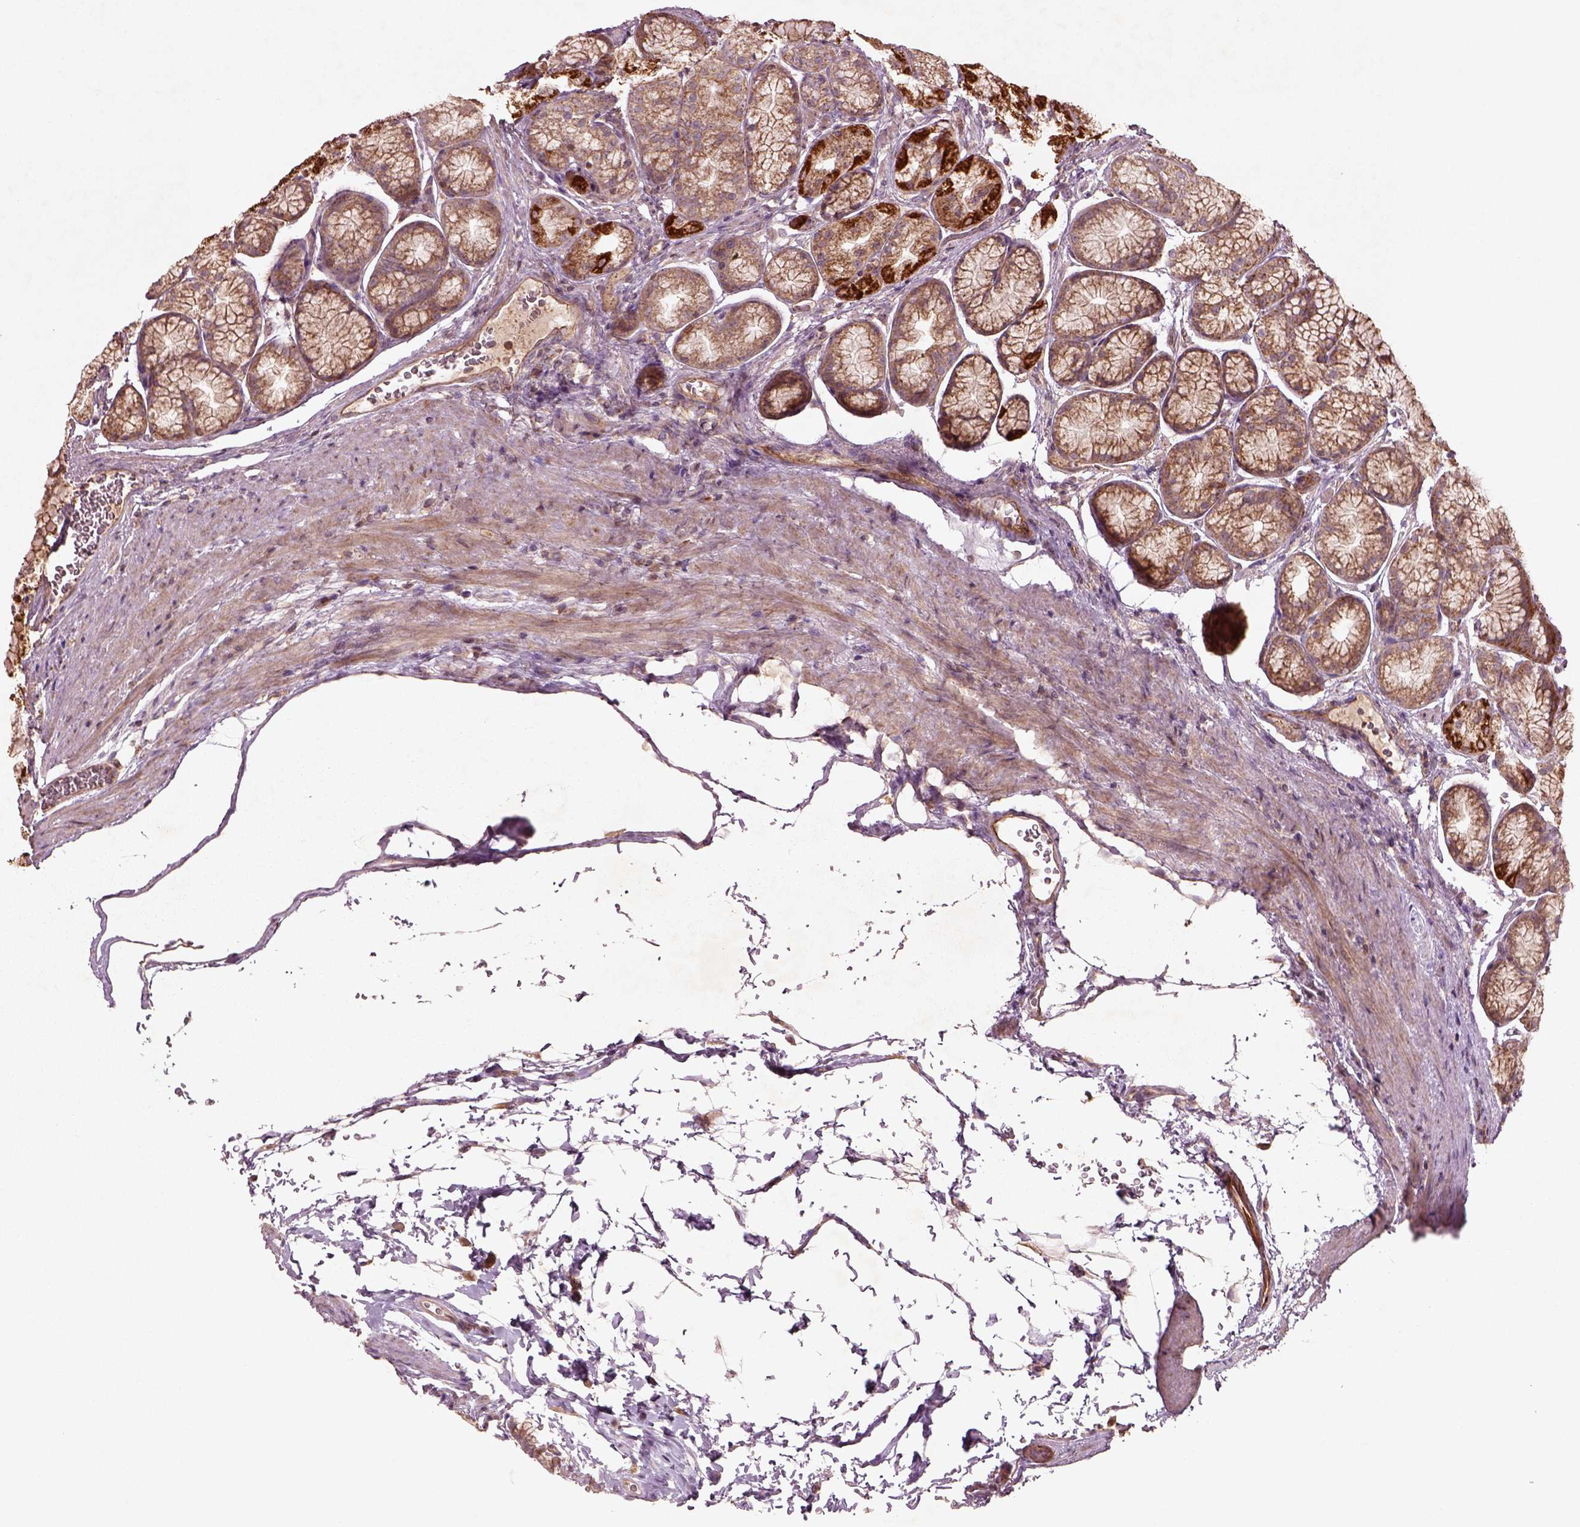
{"staining": {"intensity": "strong", "quantity": "25%-75%", "location": "cytoplasmic/membranous"}, "tissue": "stomach", "cell_type": "Glandular cells", "image_type": "normal", "snomed": [{"axis": "morphology", "description": "Normal tissue, NOS"}, {"axis": "morphology", "description": "Adenocarcinoma, NOS"}, {"axis": "morphology", "description": "Adenocarcinoma, High grade"}, {"axis": "topography", "description": "Stomach, upper"}, {"axis": "topography", "description": "Stomach"}], "caption": "Stomach stained with IHC reveals strong cytoplasmic/membranous positivity in about 25%-75% of glandular cells.", "gene": "SLC25A31", "patient": {"sex": "female", "age": 65}}